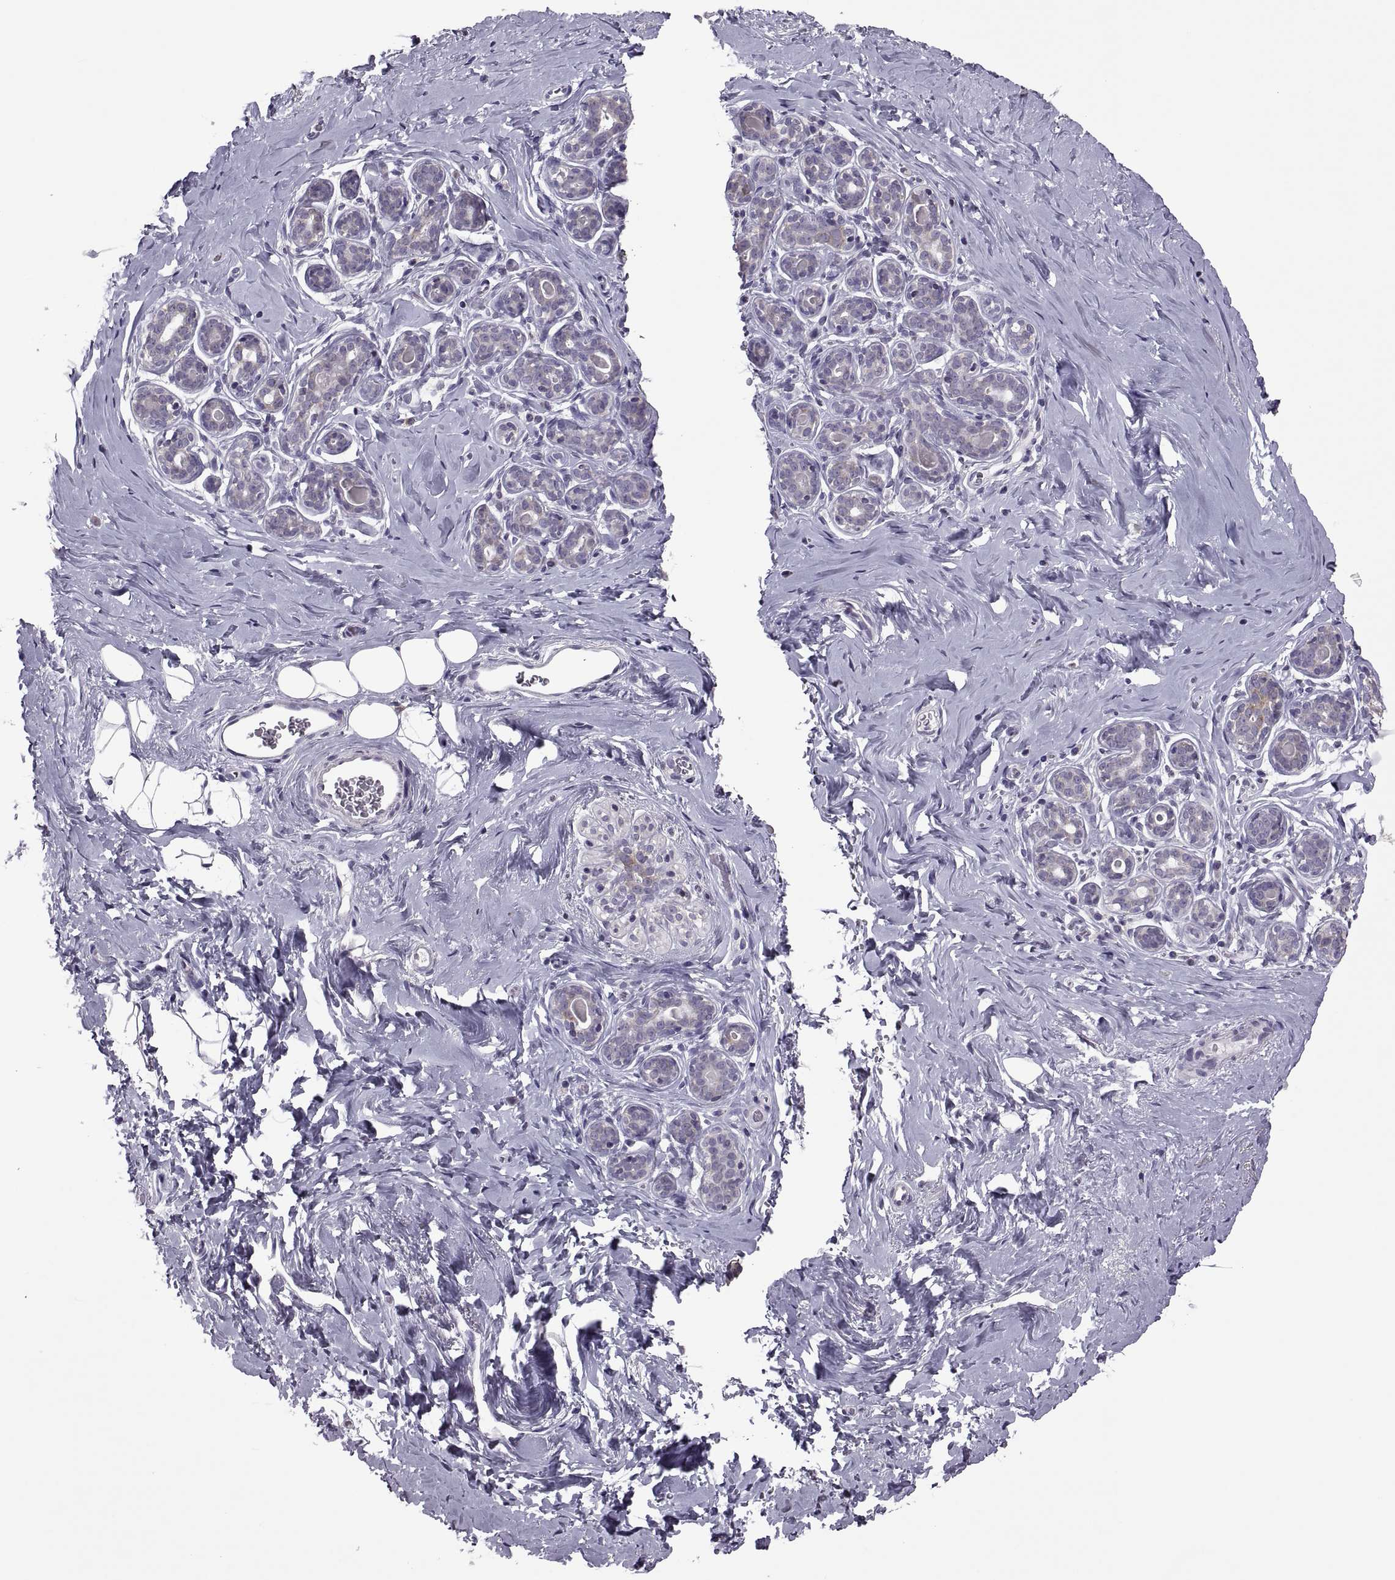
{"staining": {"intensity": "negative", "quantity": "none", "location": "none"}, "tissue": "breast", "cell_type": "Adipocytes", "image_type": "normal", "snomed": [{"axis": "morphology", "description": "Normal tissue, NOS"}, {"axis": "topography", "description": "Skin"}, {"axis": "topography", "description": "Breast"}], "caption": "Photomicrograph shows no significant protein staining in adipocytes of normal breast.", "gene": "PABPC1", "patient": {"sex": "female", "age": 43}}